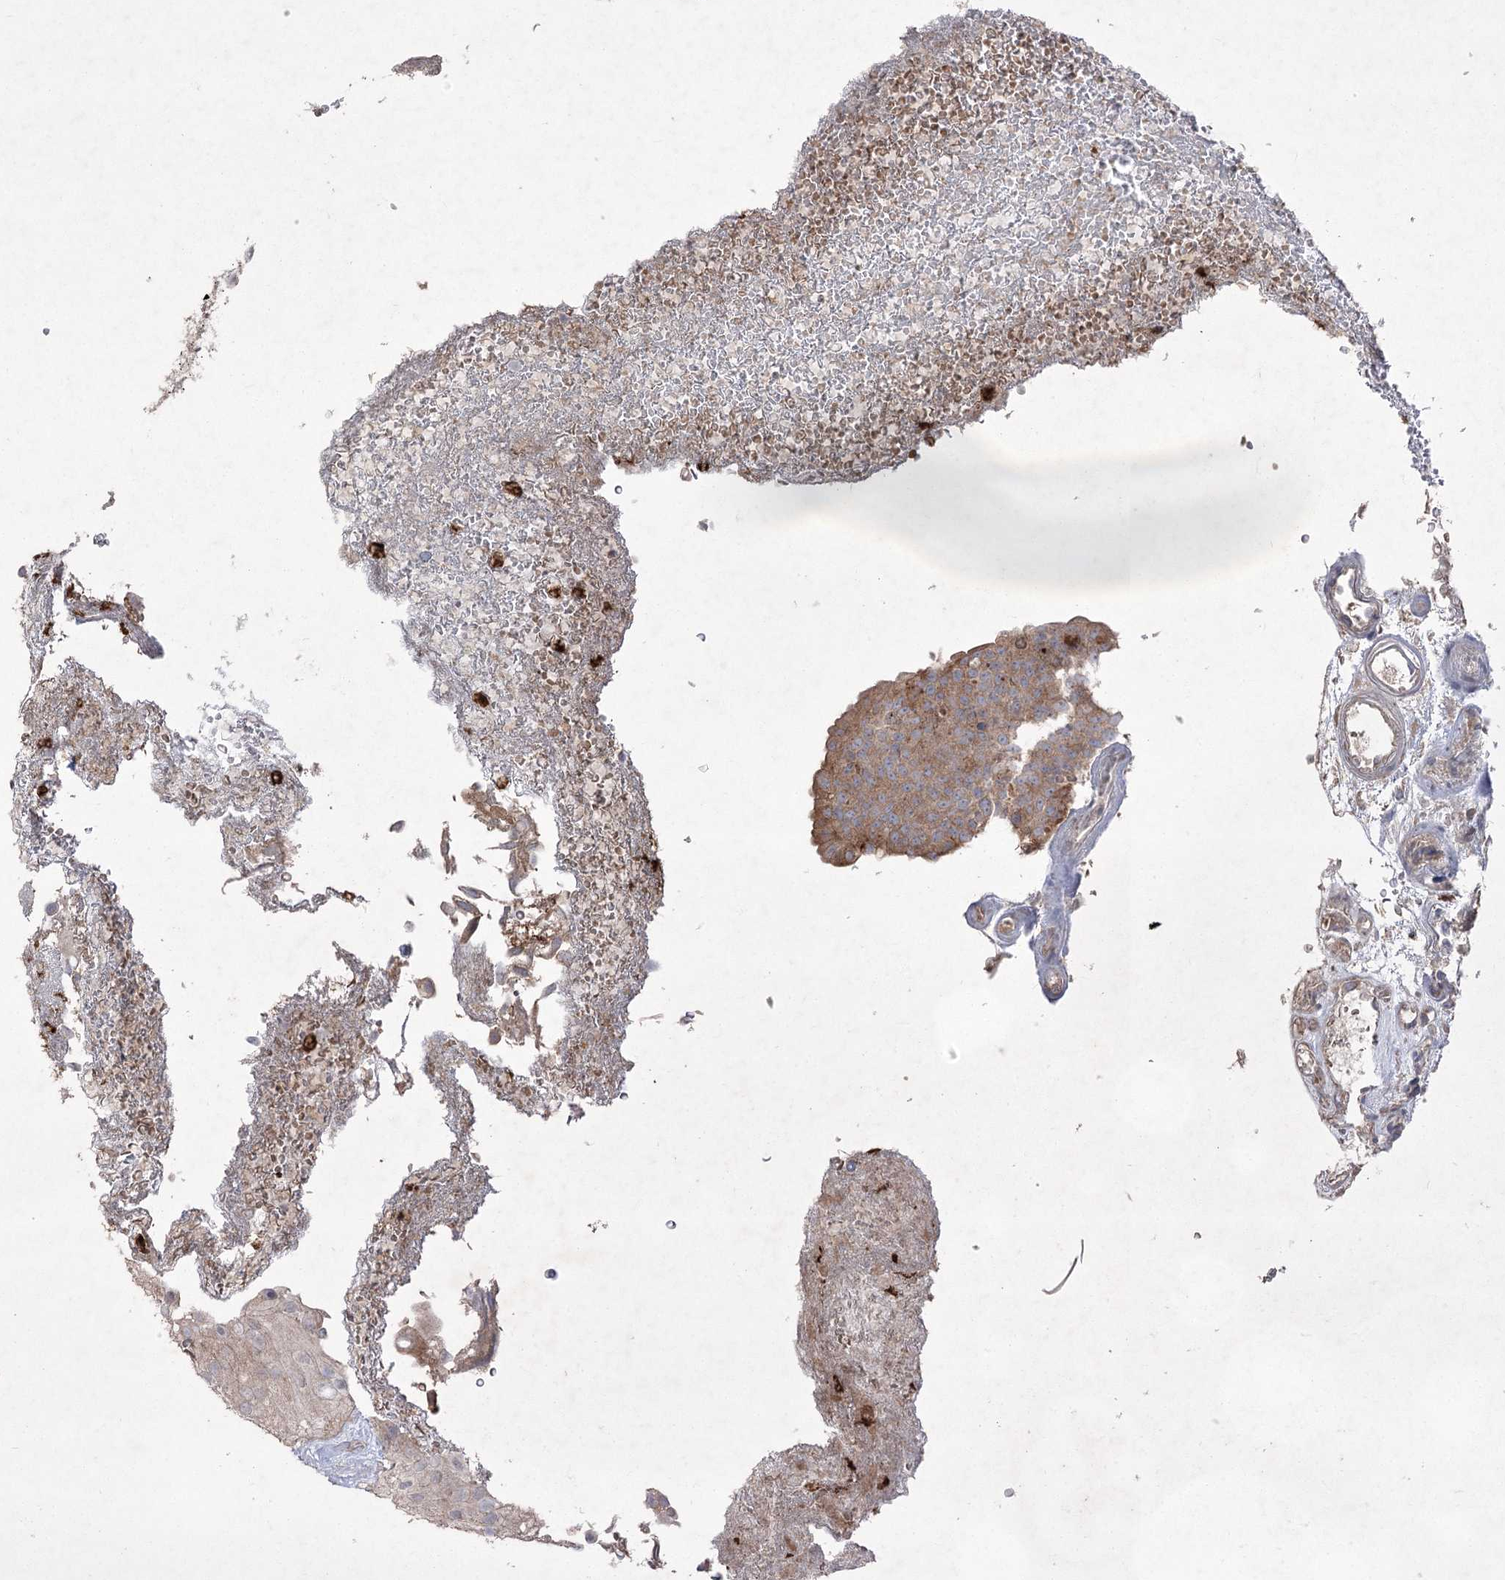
{"staining": {"intensity": "moderate", "quantity": ">75%", "location": "cytoplasmic/membranous"}, "tissue": "urothelial cancer", "cell_type": "Tumor cells", "image_type": "cancer", "snomed": [{"axis": "morphology", "description": "Urothelial carcinoma, Low grade"}, {"axis": "topography", "description": "Urinary bladder"}], "caption": "Urothelial carcinoma (low-grade) stained with a protein marker reveals moderate staining in tumor cells.", "gene": "PLEKHA5", "patient": {"sex": "male", "age": 78}}